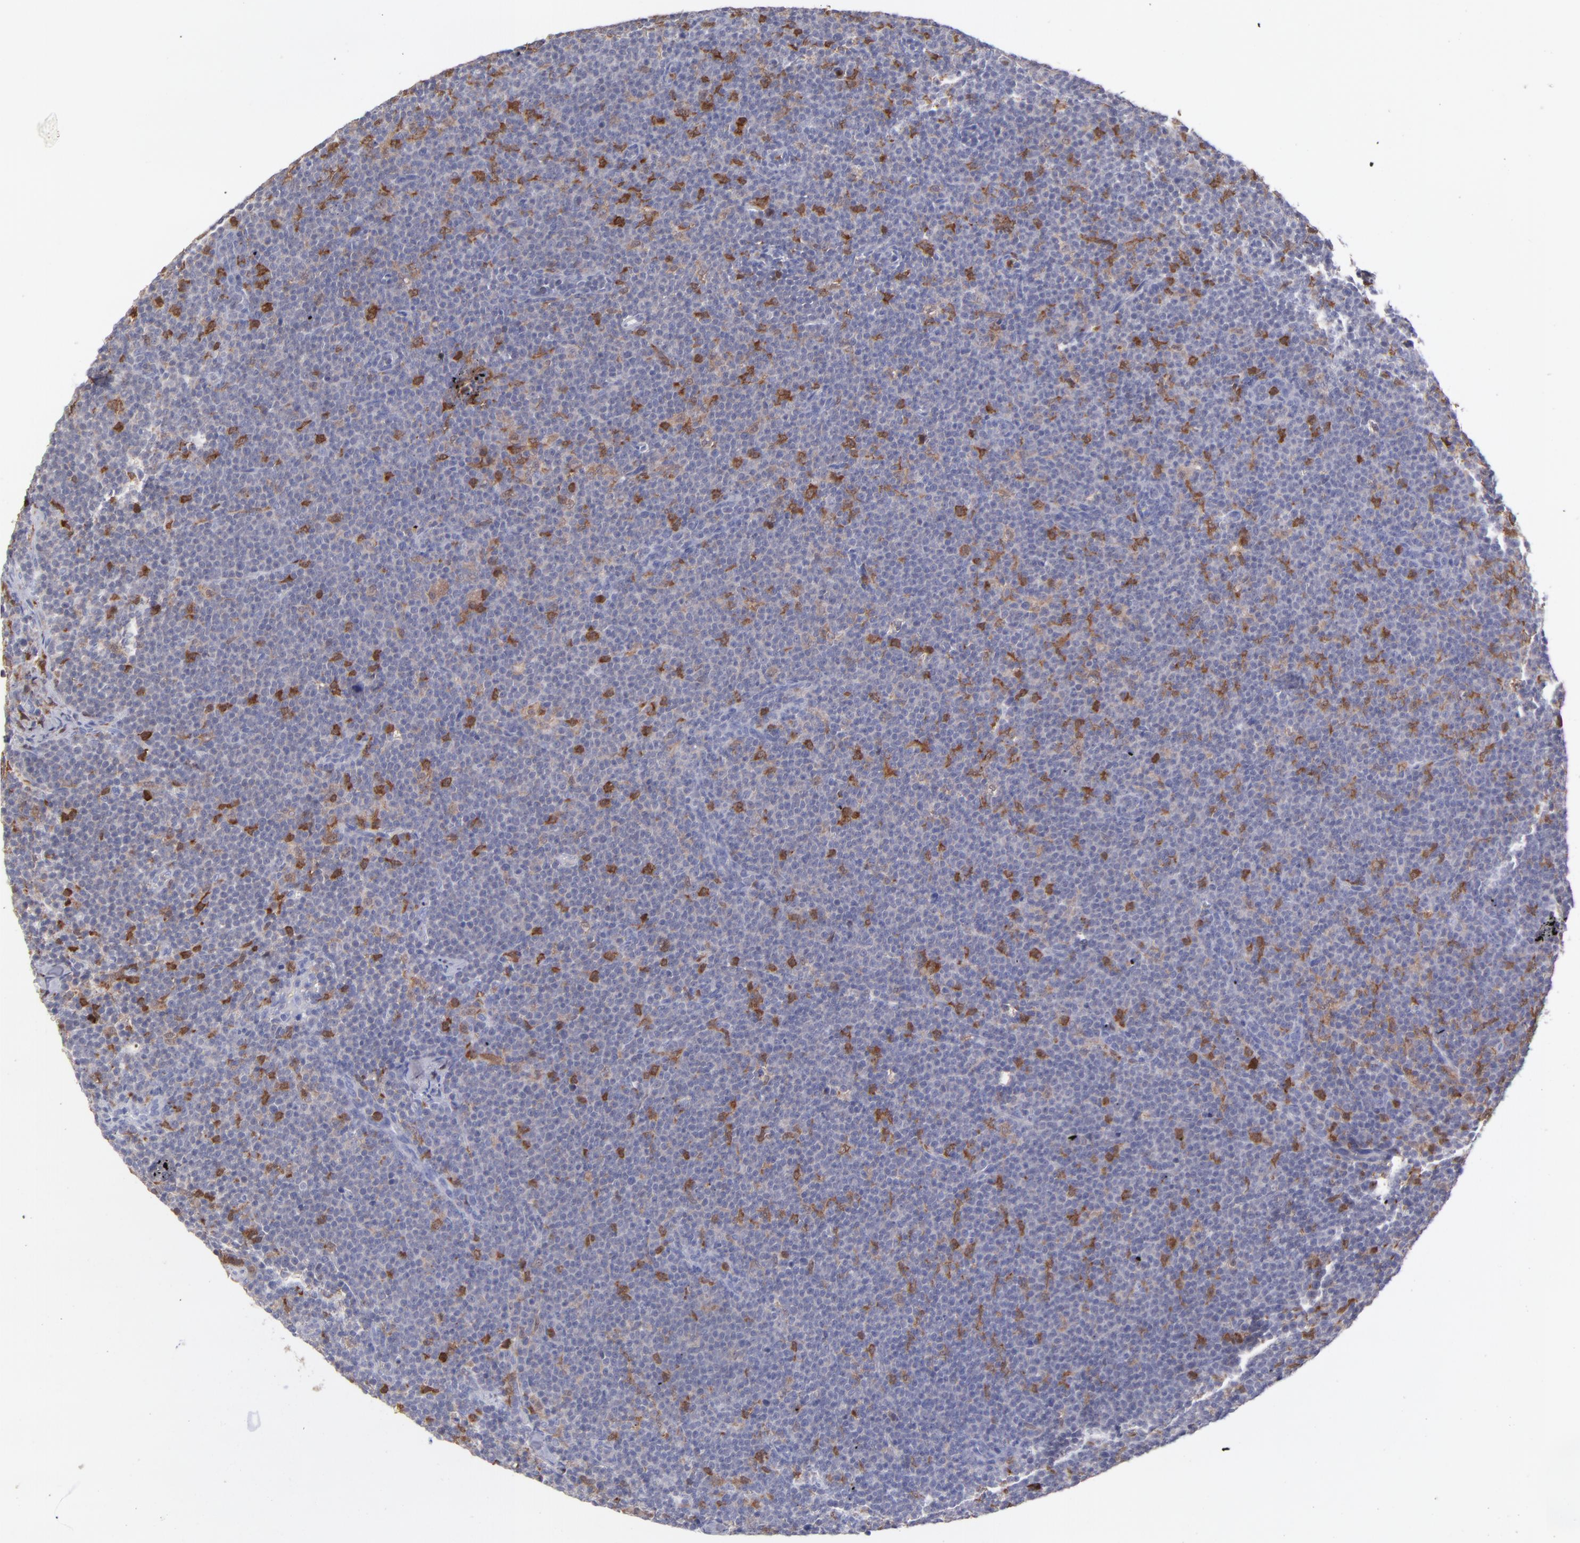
{"staining": {"intensity": "weak", "quantity": "<25%", "location": "cytoplasmic/membranous"}, "tissue": "lymphoma", "cell_type": "Tumor cells", "image_type": "cancer", "snomed": [{"axis": "morphology", "description": "Malignant lymphoma, non-Hodgkin's type, High grade"}, {"axis": "topography", "description": "Lymph node"}], "caption": "DAB (3,3'-diaminobenzidine) immunohistochemical staining of human high-grade malignant lymphoma, non-Hodgkin's type reveals no significant expression in tumor cells.", "gene": "PRKCD", "patient": {"sex": "female", "age": 58}}